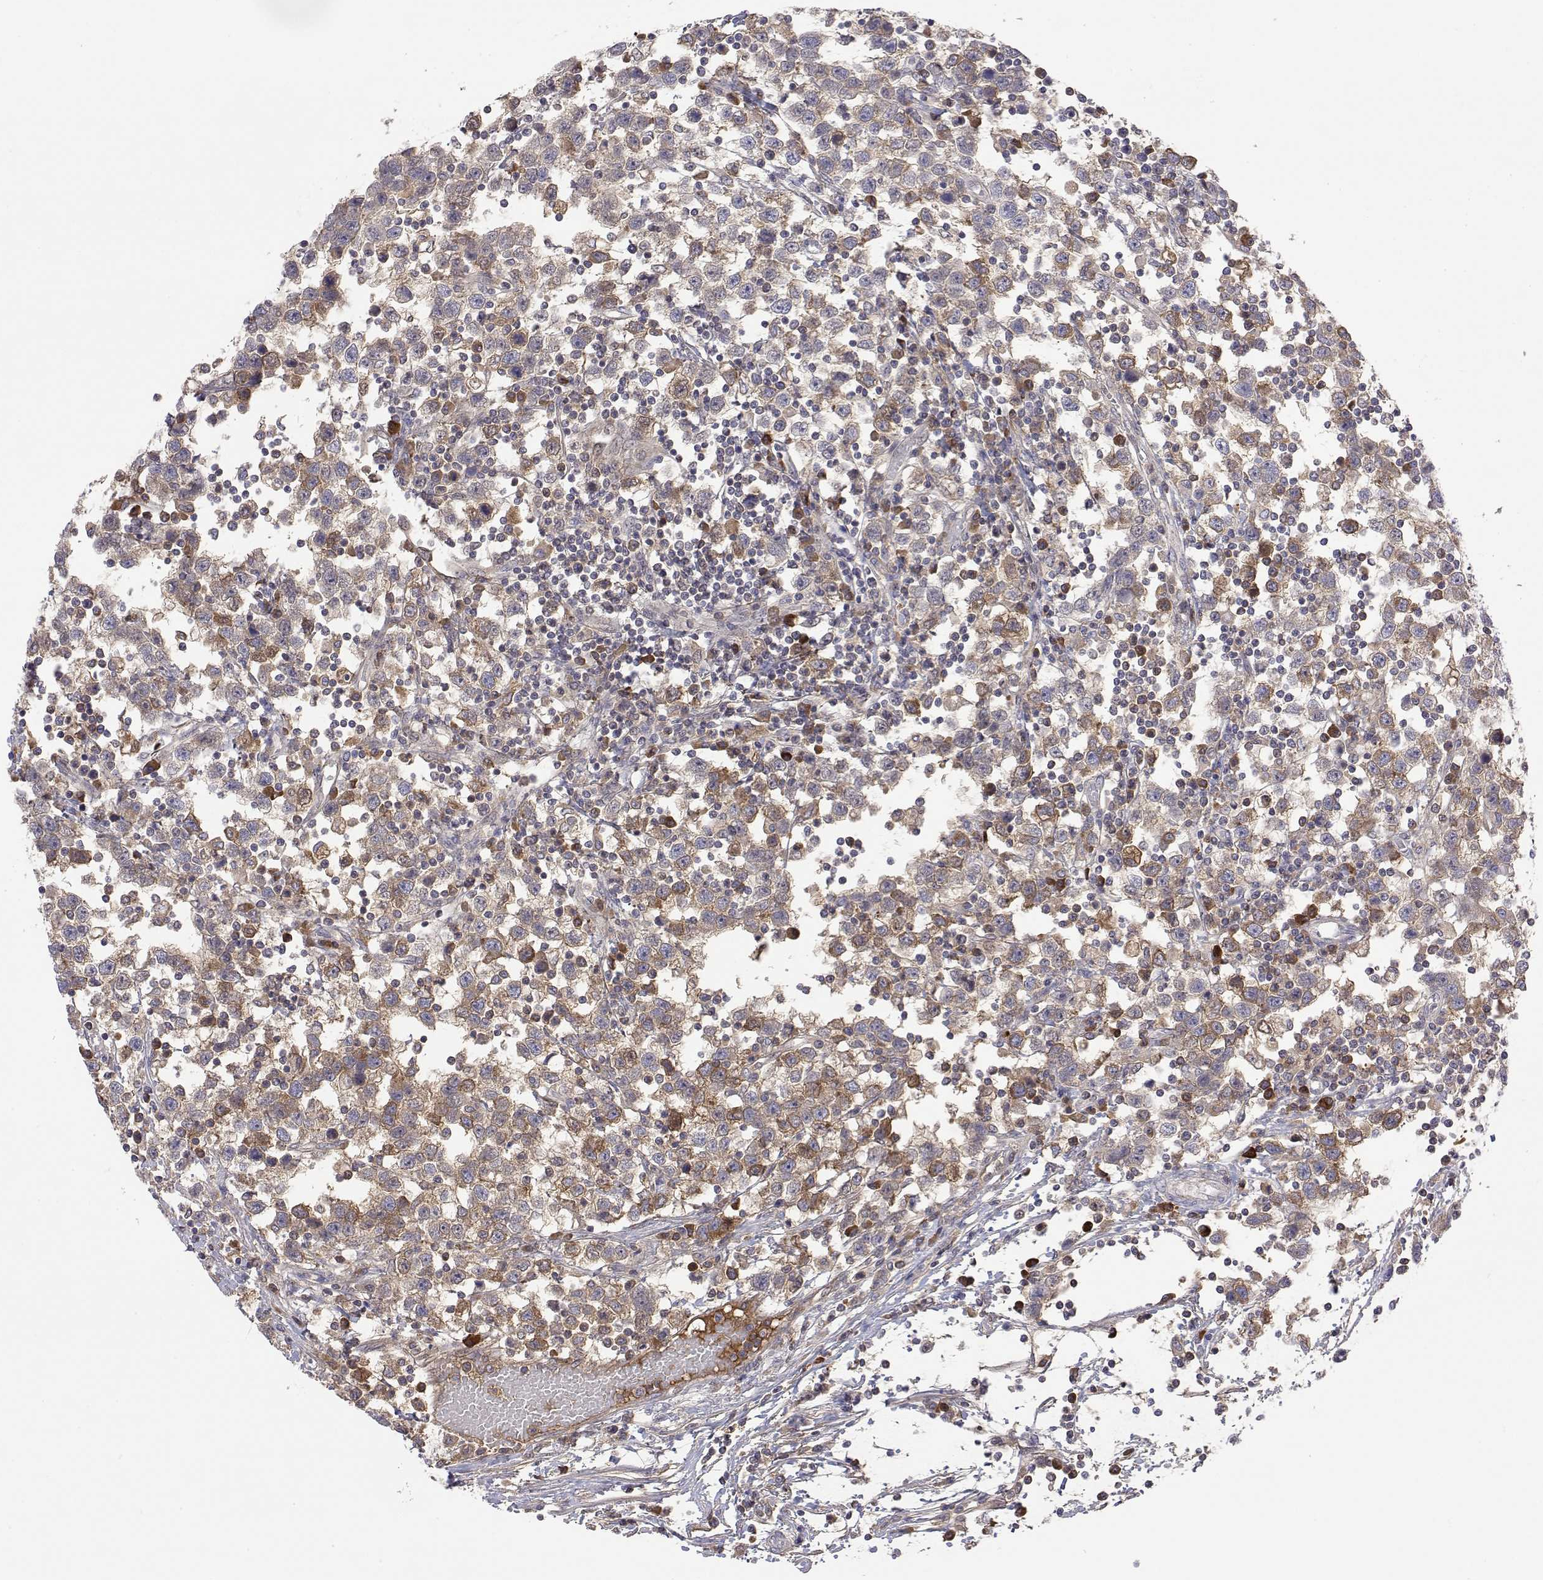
{"staining": {"intensity": "weak", "quantity": "25%-75%", "location": "cytoplasmic/membranous"}, "tissue": "testis cancer", "cell_type": "Tumor cells", "image_type": "cancer", "snomed": [{"axis": "morphology", "description": "Seminoma, NOS"}, {"axis": "topography", "description": "Testis"}], "caption": "Immunohistochemistry (IHC) photomicrograph of neoplastic tissue: testis cancer (seminoma) stained using immunohistochemistry (IHC) demonstrates low levels of weak protein expression localized specifically in the cytoplasmic/membranous of tumor cells, appearing as a cytoplasmic/membranous brown color.", "gene": "IGFBP4", "patient": {"sex": "male", "age": 34}}